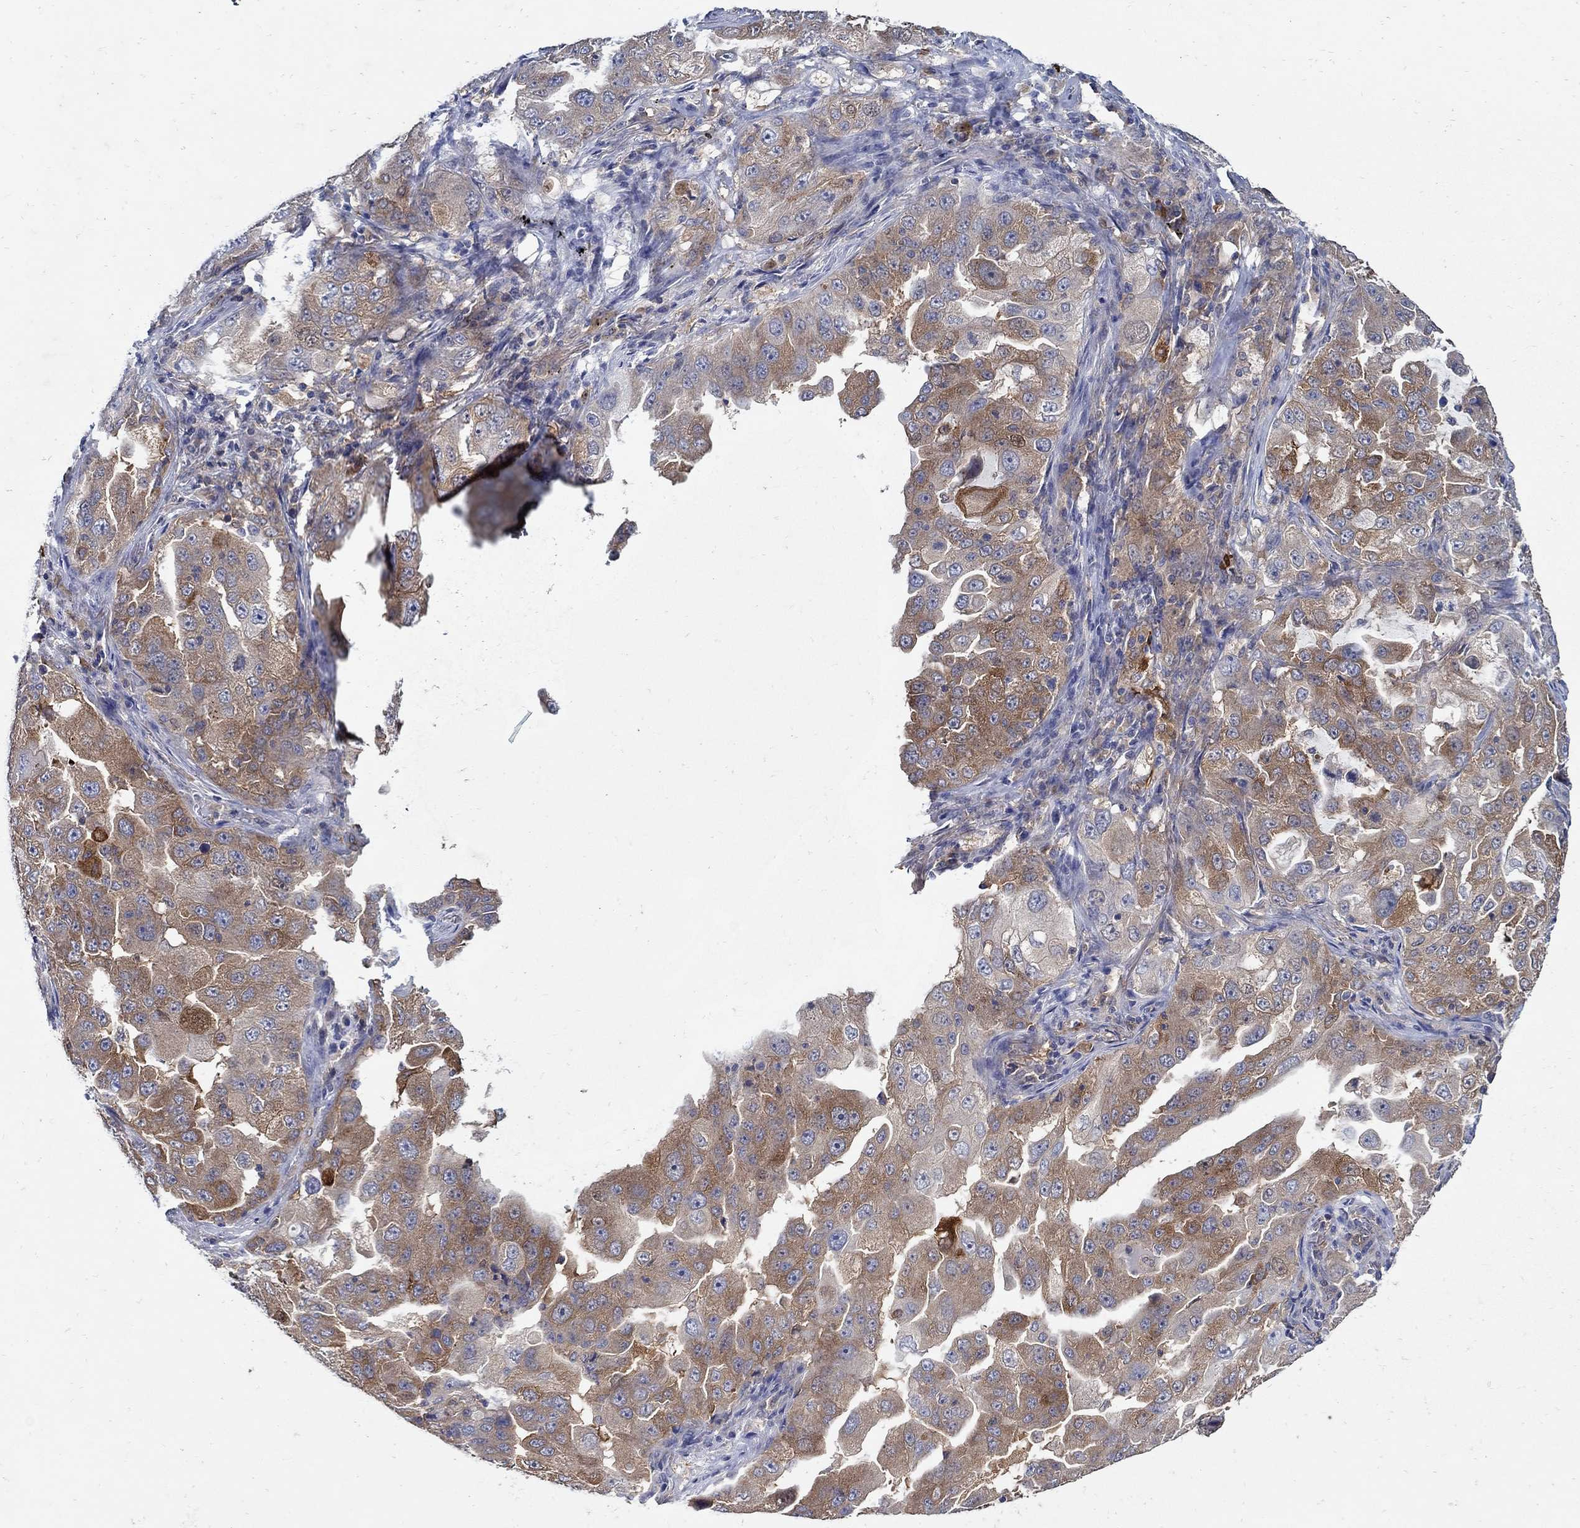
{"staining": {"intensity": "strong", "quantity": "25%-75%", "location": "cytoplasmic/membranous"}, "tissue": "lung cancer", "cell_type": "Tumor cells", "image_type": "cancer", "snomed": [{"axis": "morphology", "description": "Adenocarcinoma, NOS"}, {"axis": "topography", "description": "Lung"}], "caption": "Immunohistochemical staining of human lung adenocarcinoma displays high levels of strong cytoplasmic/membranous staining in approximately 25%-75% of tumor cells.", "gene": "MTHFR", "patient": {"sex": "female", "age": 61}}